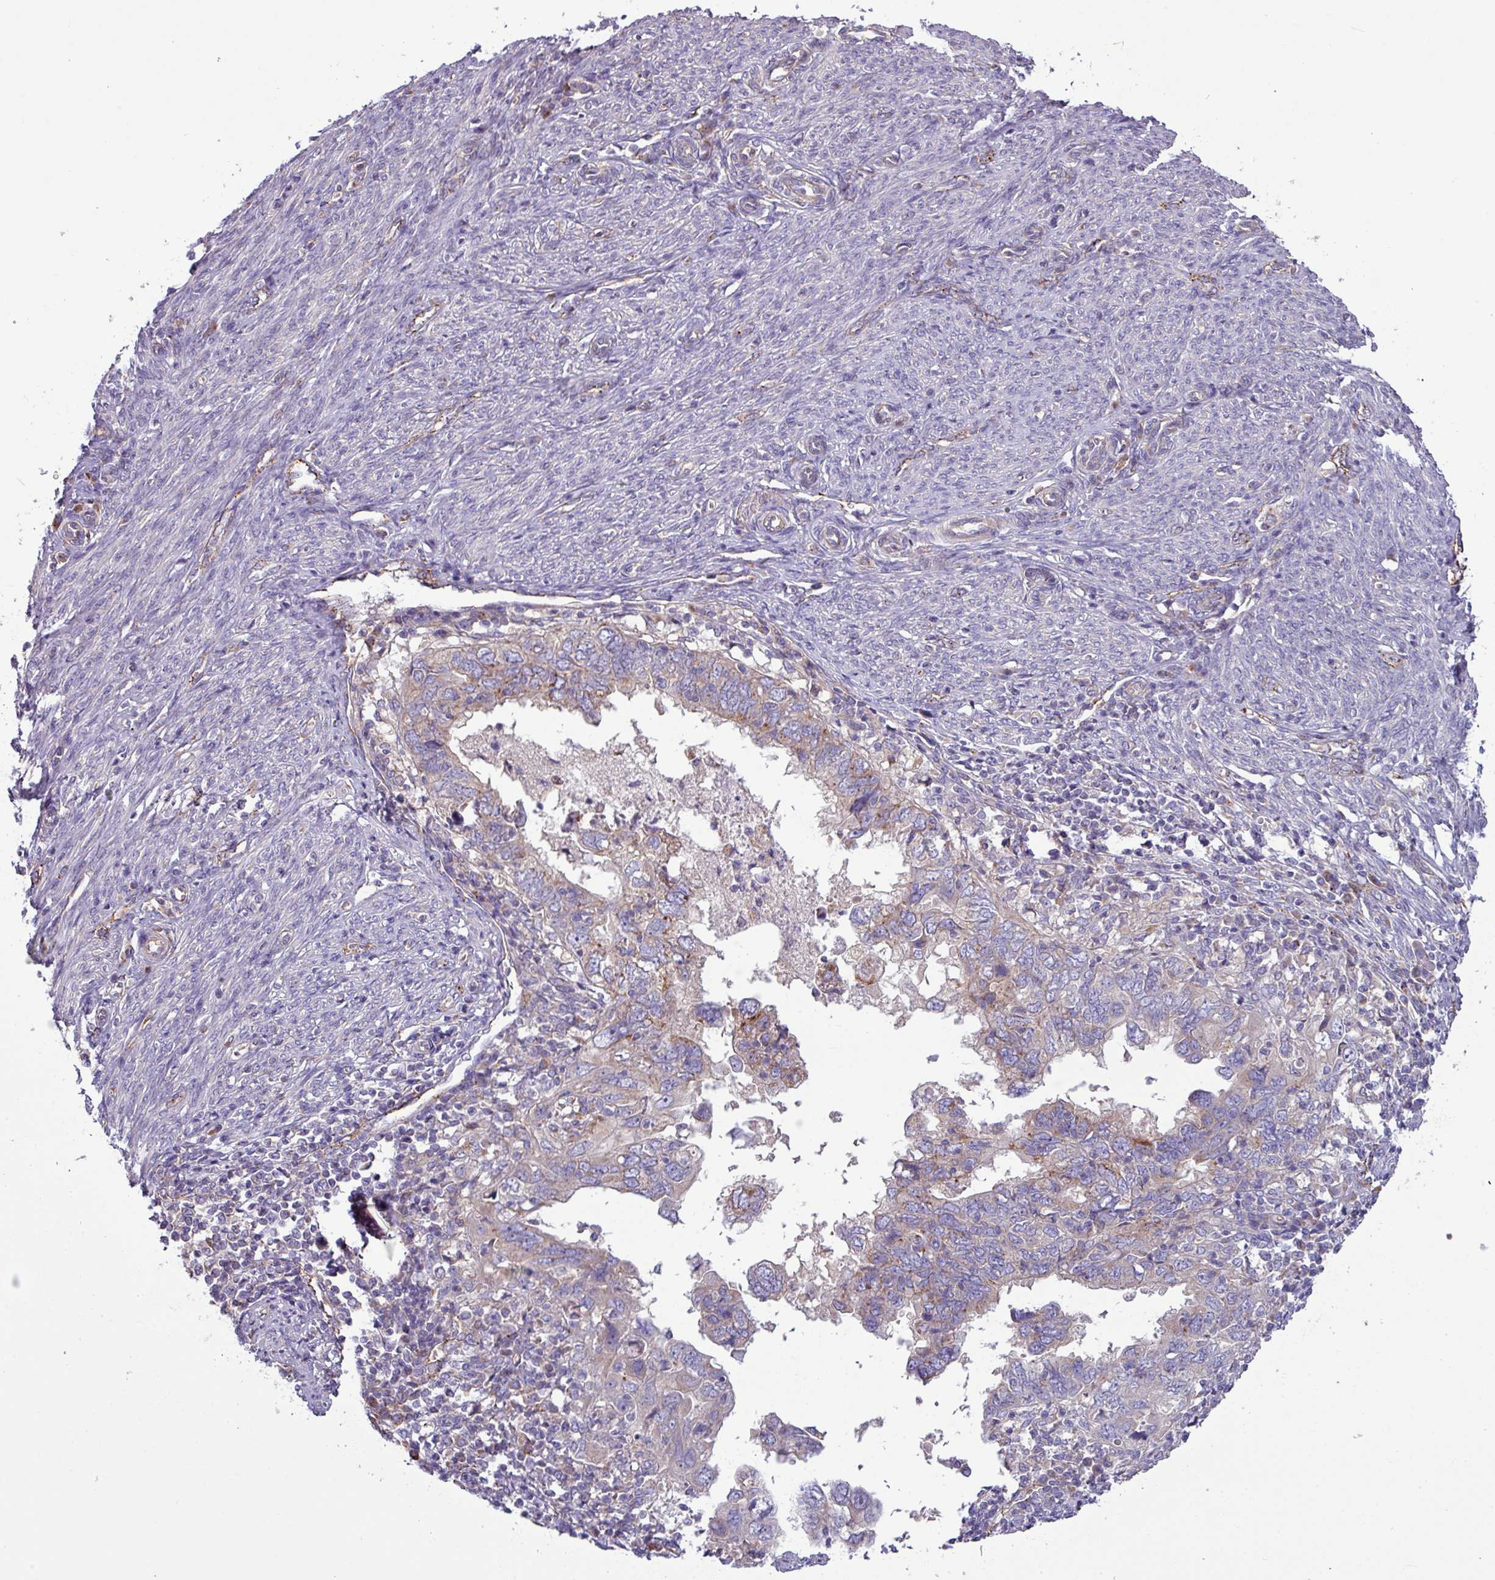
{"staining": {"intensity": "weak", "quantity": "25%-75%", "location": "cytoplasmic/membranous"}, "tissue": "endometrial cancer", "cell_type": "Tumor cells", "image_type": "cancer", "snomed": [{"axis": "morphology", "description": "Adenocarcinoma, NOS"}, {"axis": "topography", "description": "Uterus"}], "caption": "Immunohistochemical staining of human endometrial adenocarcinoma reveals low levels of weak cytoplasmic/membranous protein staining in approximately 25%-75% of tumor cells. (brown staining indicates protein expression, while blue staining denotes nuclei).", "gene": "PPM1J", "patient": {"sex": "female", "age": 77}}